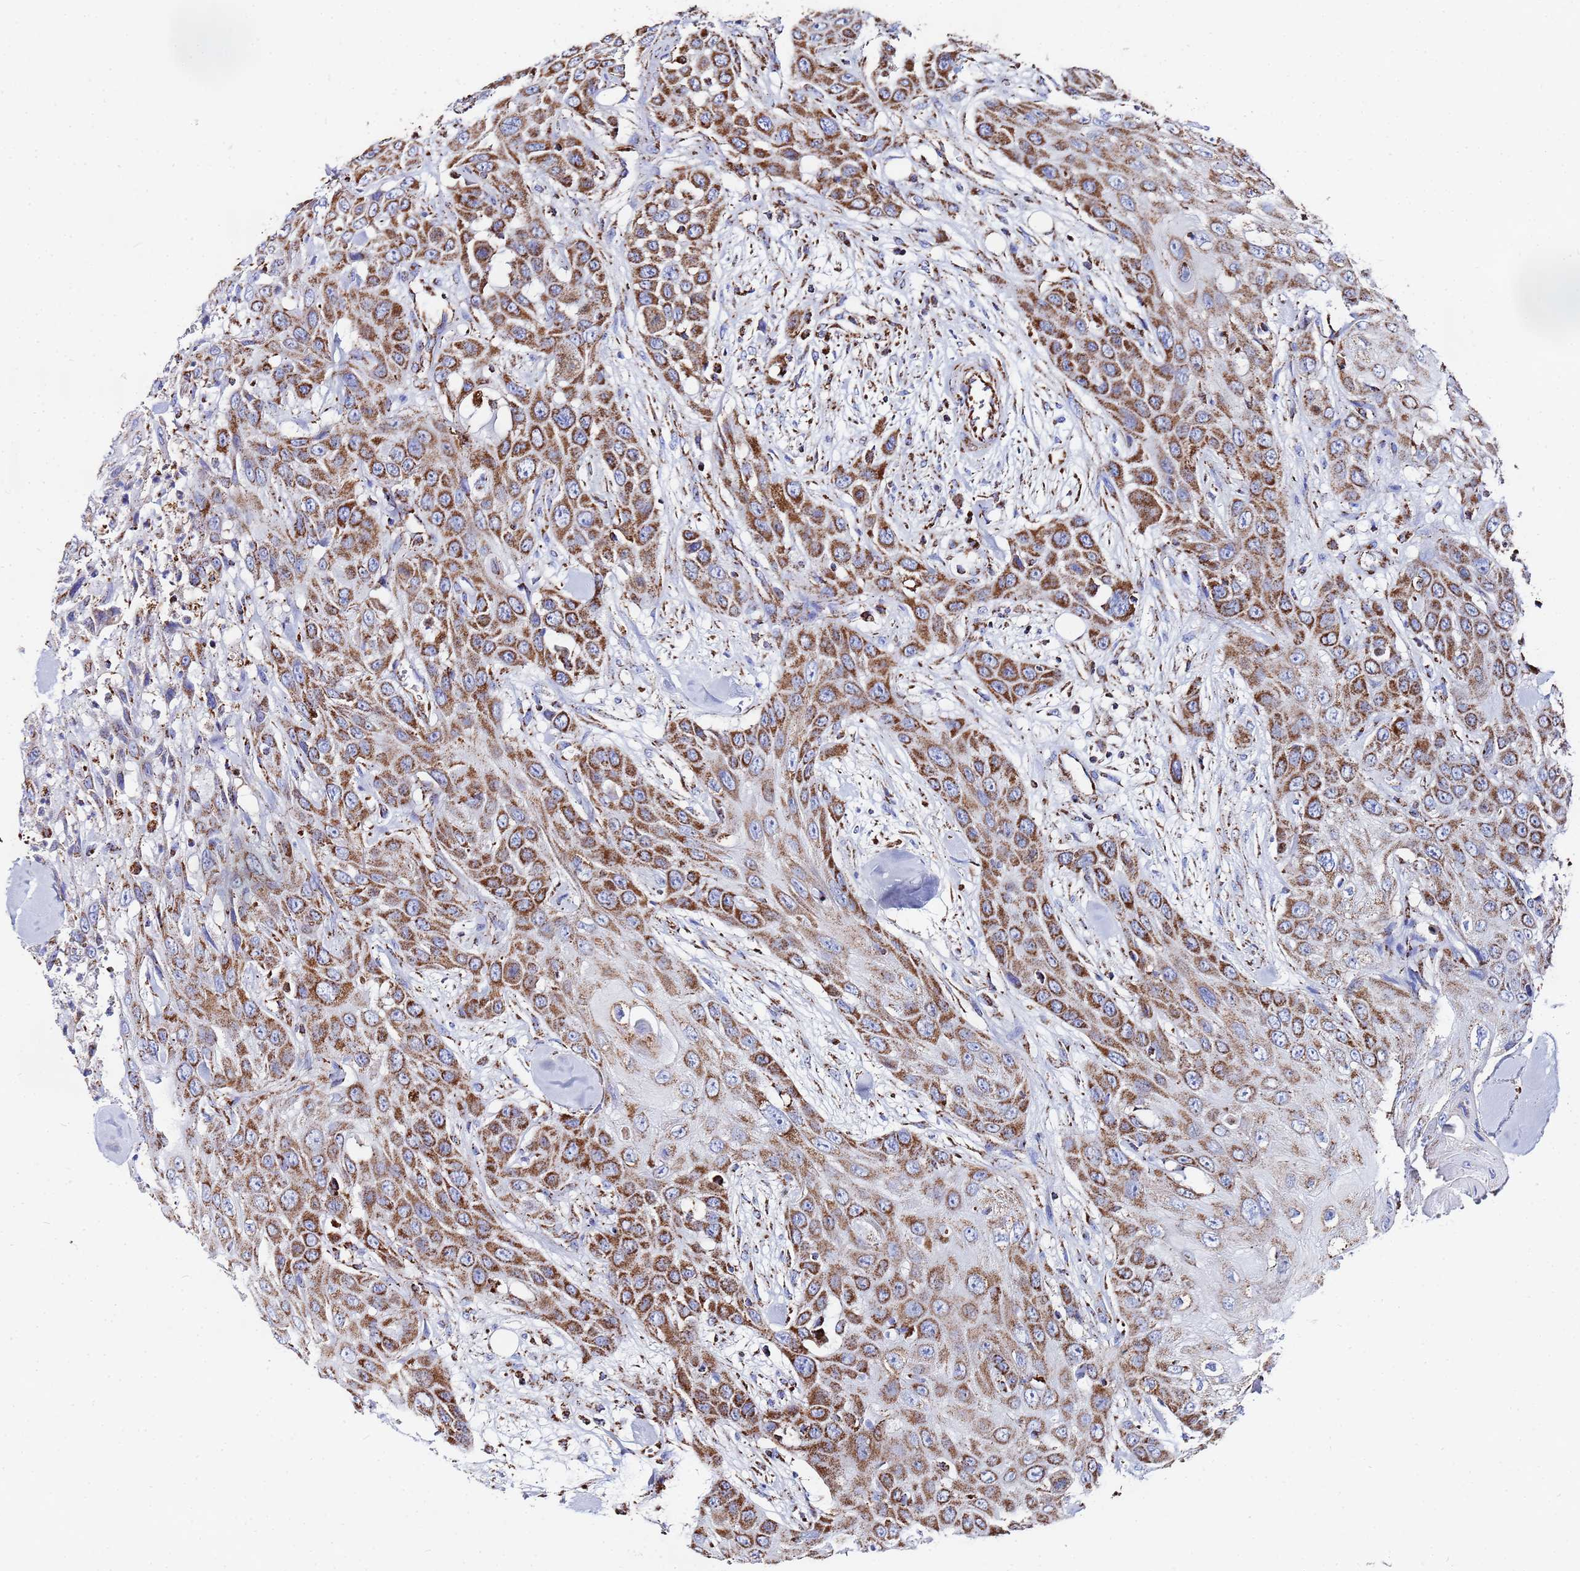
{"staining": {"intensity": "strong", "quantity": ">75%", "location": "cytoplasmic/membranous"}, "tissue": "head and neck cancer", "cell_type": "Tumor cells", "image_type": "cancer", "snomed": [{"axis": "morphology", "description": "Squamous cell carcinoma, NOS"}, {"axis": "topography", "description": "Head-Neck"}], "caption": "Human head and neck cancer (squamous cell carcinoma) stained for a protein (brown) shows strong cytoplasmic/membranous positive staining in approximately >75% of tumor cells.", "gene": "GLUD1", "patient": {"sex": "male", "age": 81}}